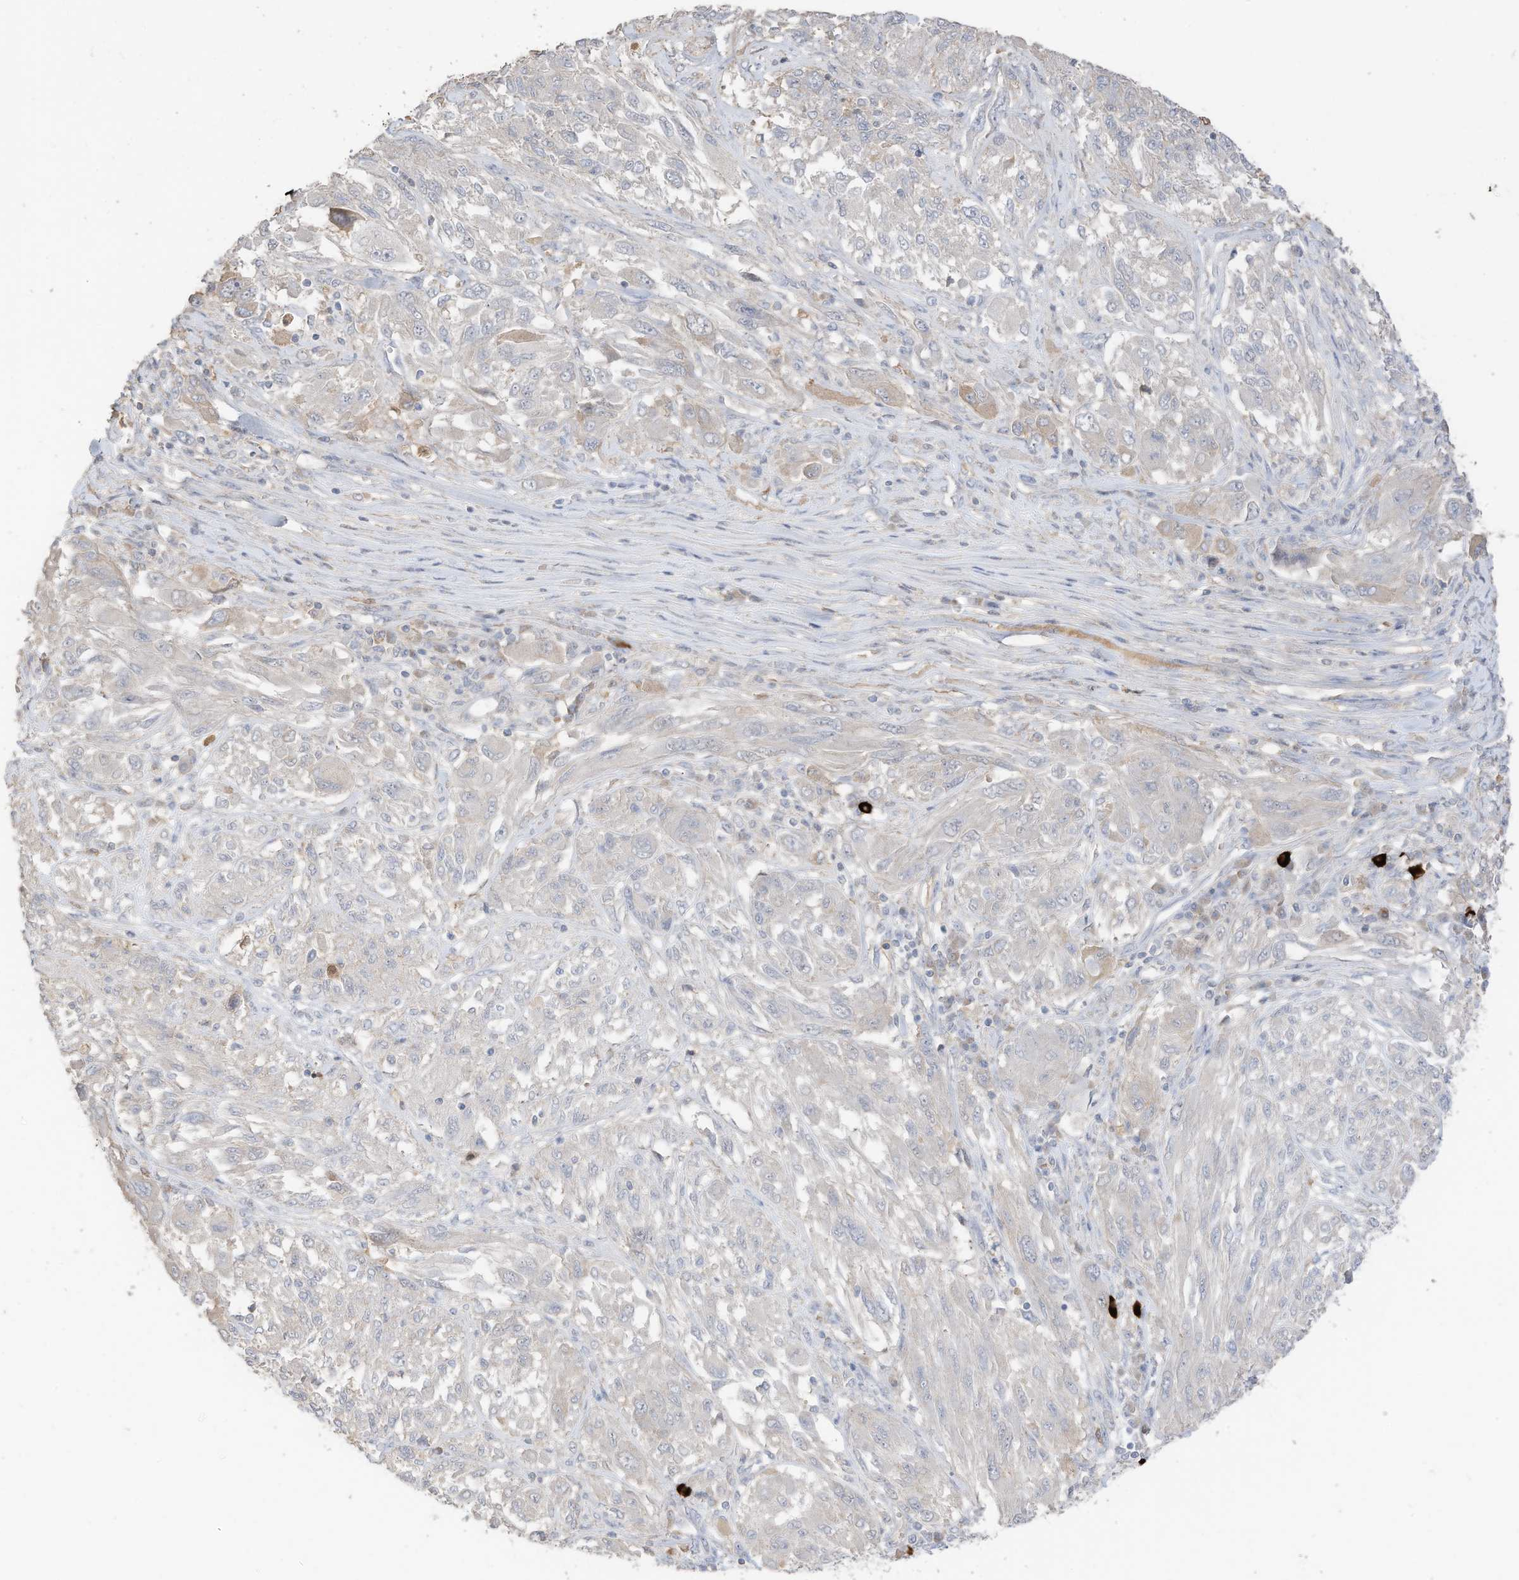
{"staining": {"intensity": "negative", "quantity": "none", "location": "none"}, "tissue": "melanoma", "cell_type": "Tumor cells", "image_type": "cancer", "snomed": [{"axis": "morphology", "description": "Malignant melanoma, NOS"}, {"axis": "topography", "description": "Skin"}], "caption": "Immunohistochemistry (IHC) photomicrograph of neoplastic tissue: melanoma stained with DAB demonstrates no significant protein positivity in tumor cells.", "gene": "CAPN13", "patient": {"sex": "female", "age": 91}}